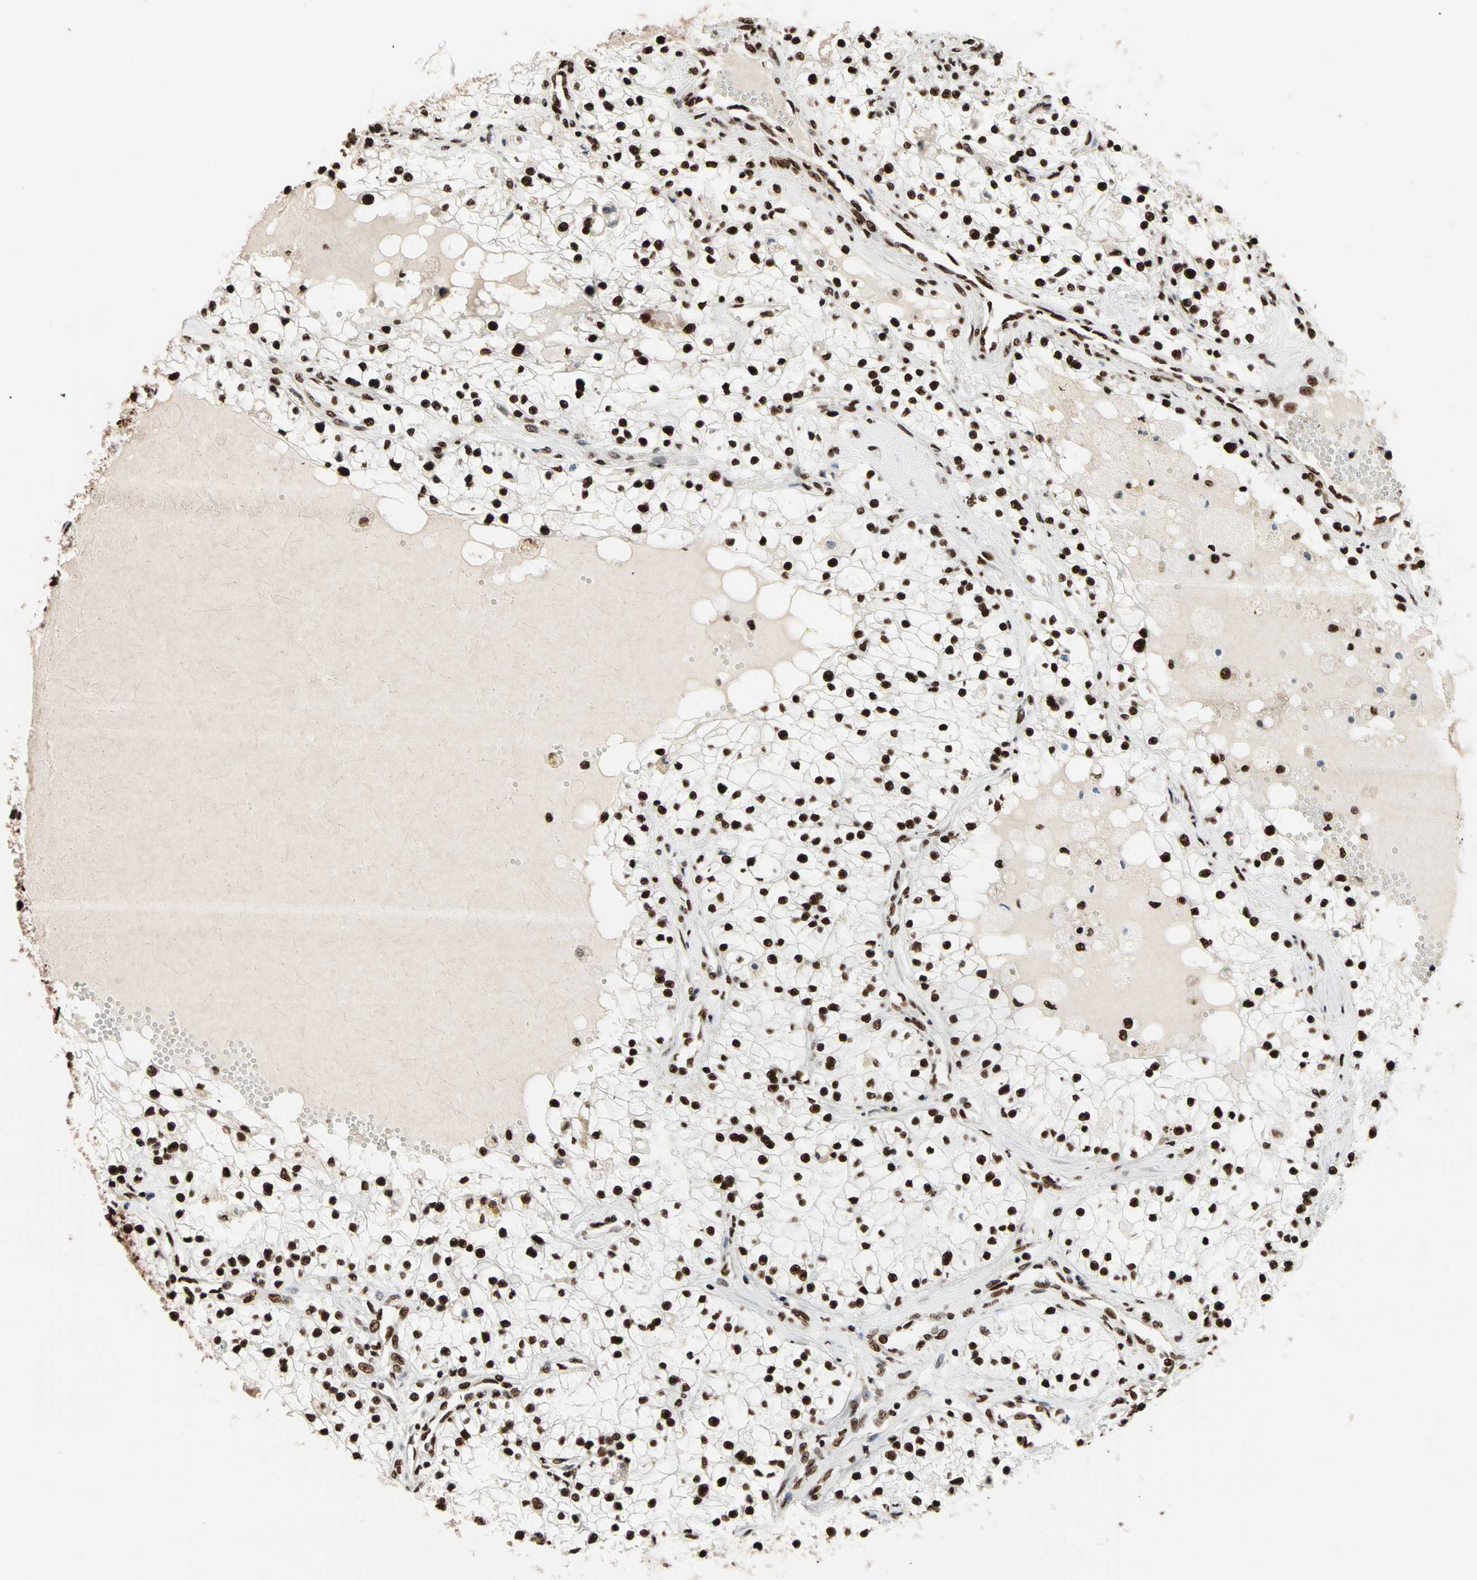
{"staining": {"intensity": "strong", "quantity": ">75%", "location": "nuclear"}, "tissue": "renal cancer", "cell_type": "Tumor cells", "image_type": "cancer", "snomed": [{"axis": "morphology", "description": "Adenocarcinoma, NOS"}, {"axis": "topography", "description": "Kidney"}], "caption": "Protein positivity by immunohistochemistry exhibits strong nuclear positivity in about >75% of tumor cells in renal cancer.", "gene": "ILF2", "patient": {"sex": "male", "age": 68}}